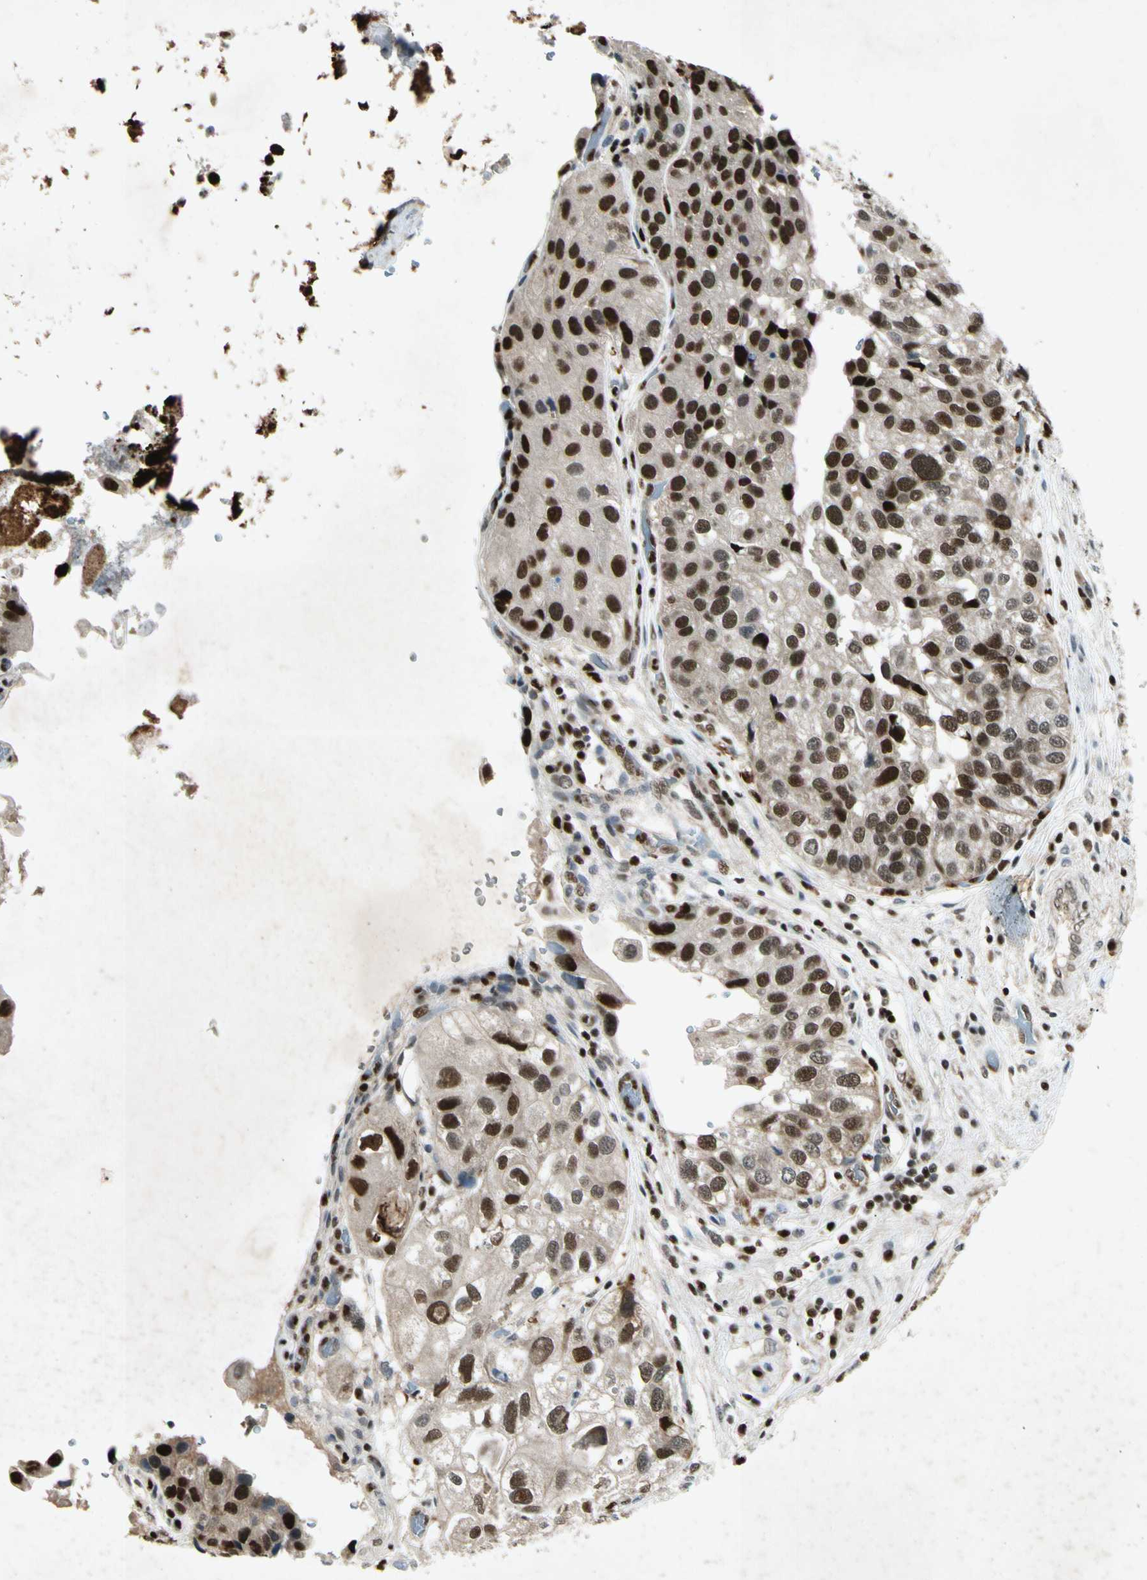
{"staining": {"intensity": "strong", "quantity": ">75%", "location": "nuclear"}, "tissue": "urothelial cancer", "cell_type": "Tumor cells", "image_type": "cancer", "snomed": [{"axis": "morphology", "description": "Urothelial carcinoma, High grade"}, {"axis": "topography", "description": "Urinary bladder"}], "caption": "High-grade urothelial carcinoma tissue demonstrates strong nuclear staining in approximately >75% of tumor cells, visualized by immunohistochemistry.", "gene": "RNF43", "patient": {"sex": "female", "age": 64}}